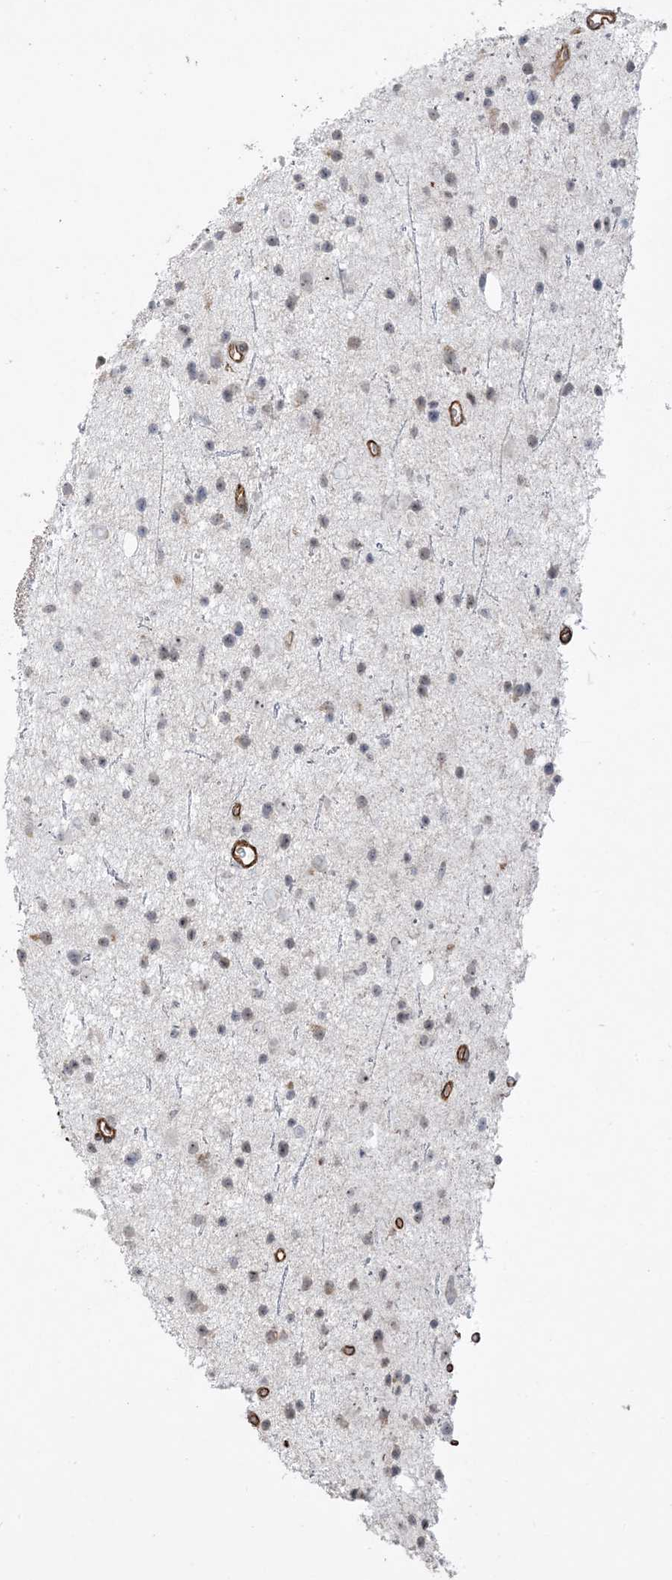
{"staining": {"intensity": "negative", "quantity": "none", "location": "none"}, "tissue": "glioma", "cell_type": "Tumor cells", "image_type": "cancer", "snomed": [{"axis": "morphology", "description": "Glioma, malignant, Low grade"}, {"axis": "topography", "description": "Cerebral cortex"}], "caption": "Tumor cells show no significant protein staining in glioma.", "gene": "AGA", "patient": {"sex": "female", "age": 39}}